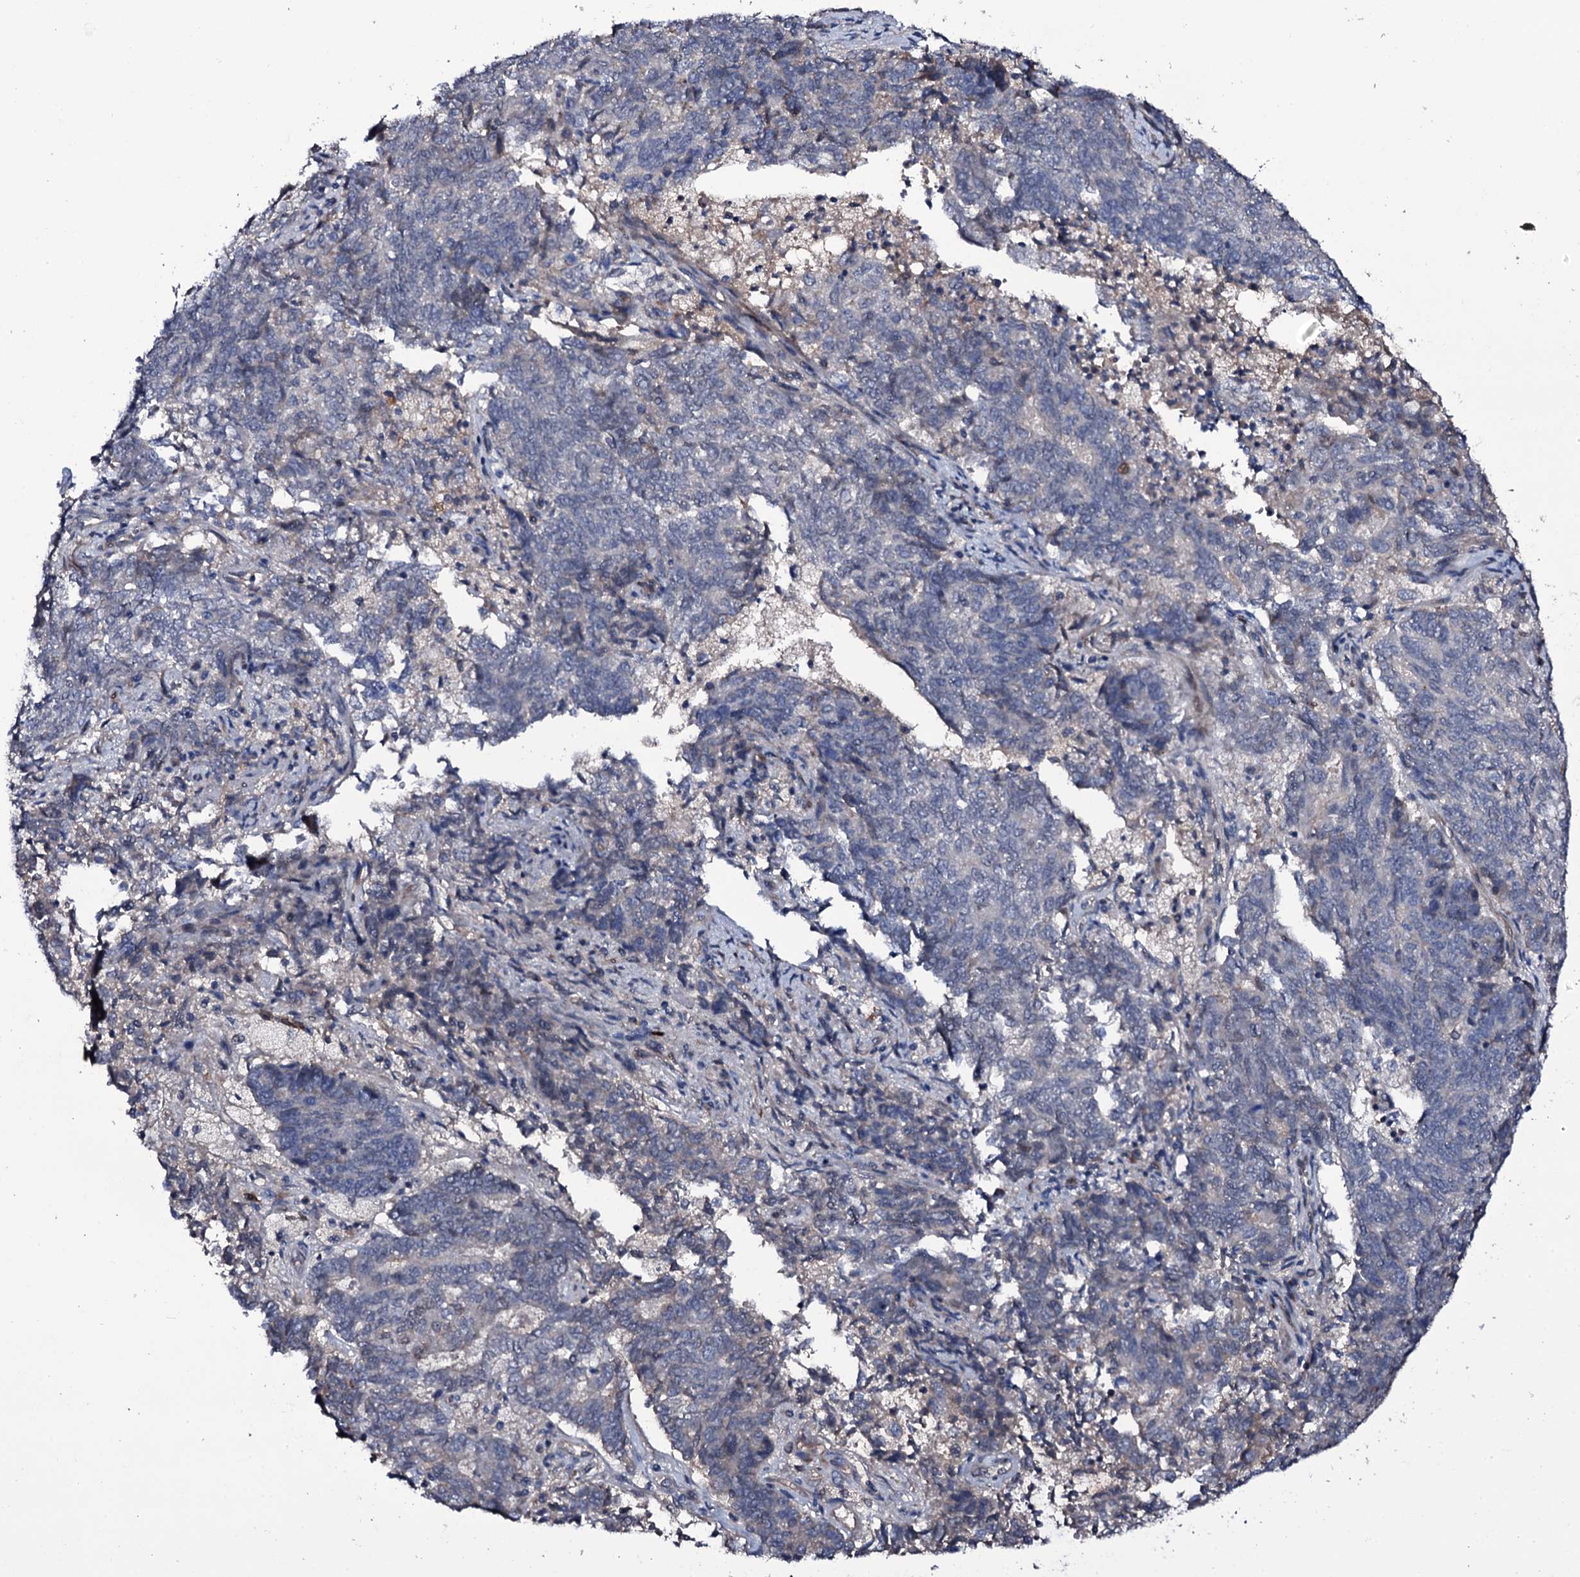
{"staining": {"intensity": "weak", "quantity": "<25%", "location": "cytoplasmic/membranous"}, "tissue": "endometrial cancer", "cell_type": "Tumor cells", "image_type": "cancer", "snomed": [{"axis": "morphology", "description": "Adenocarcinoma, NOS"}, {"axis": "topography", "description": "Endometrium"}], "caption": "Endometrial cancer was stained to show a protein in brown. There is no significant expression in tumor cells.", "gene": "LYG2", "patient": {"sex": "female", "age": 80}}